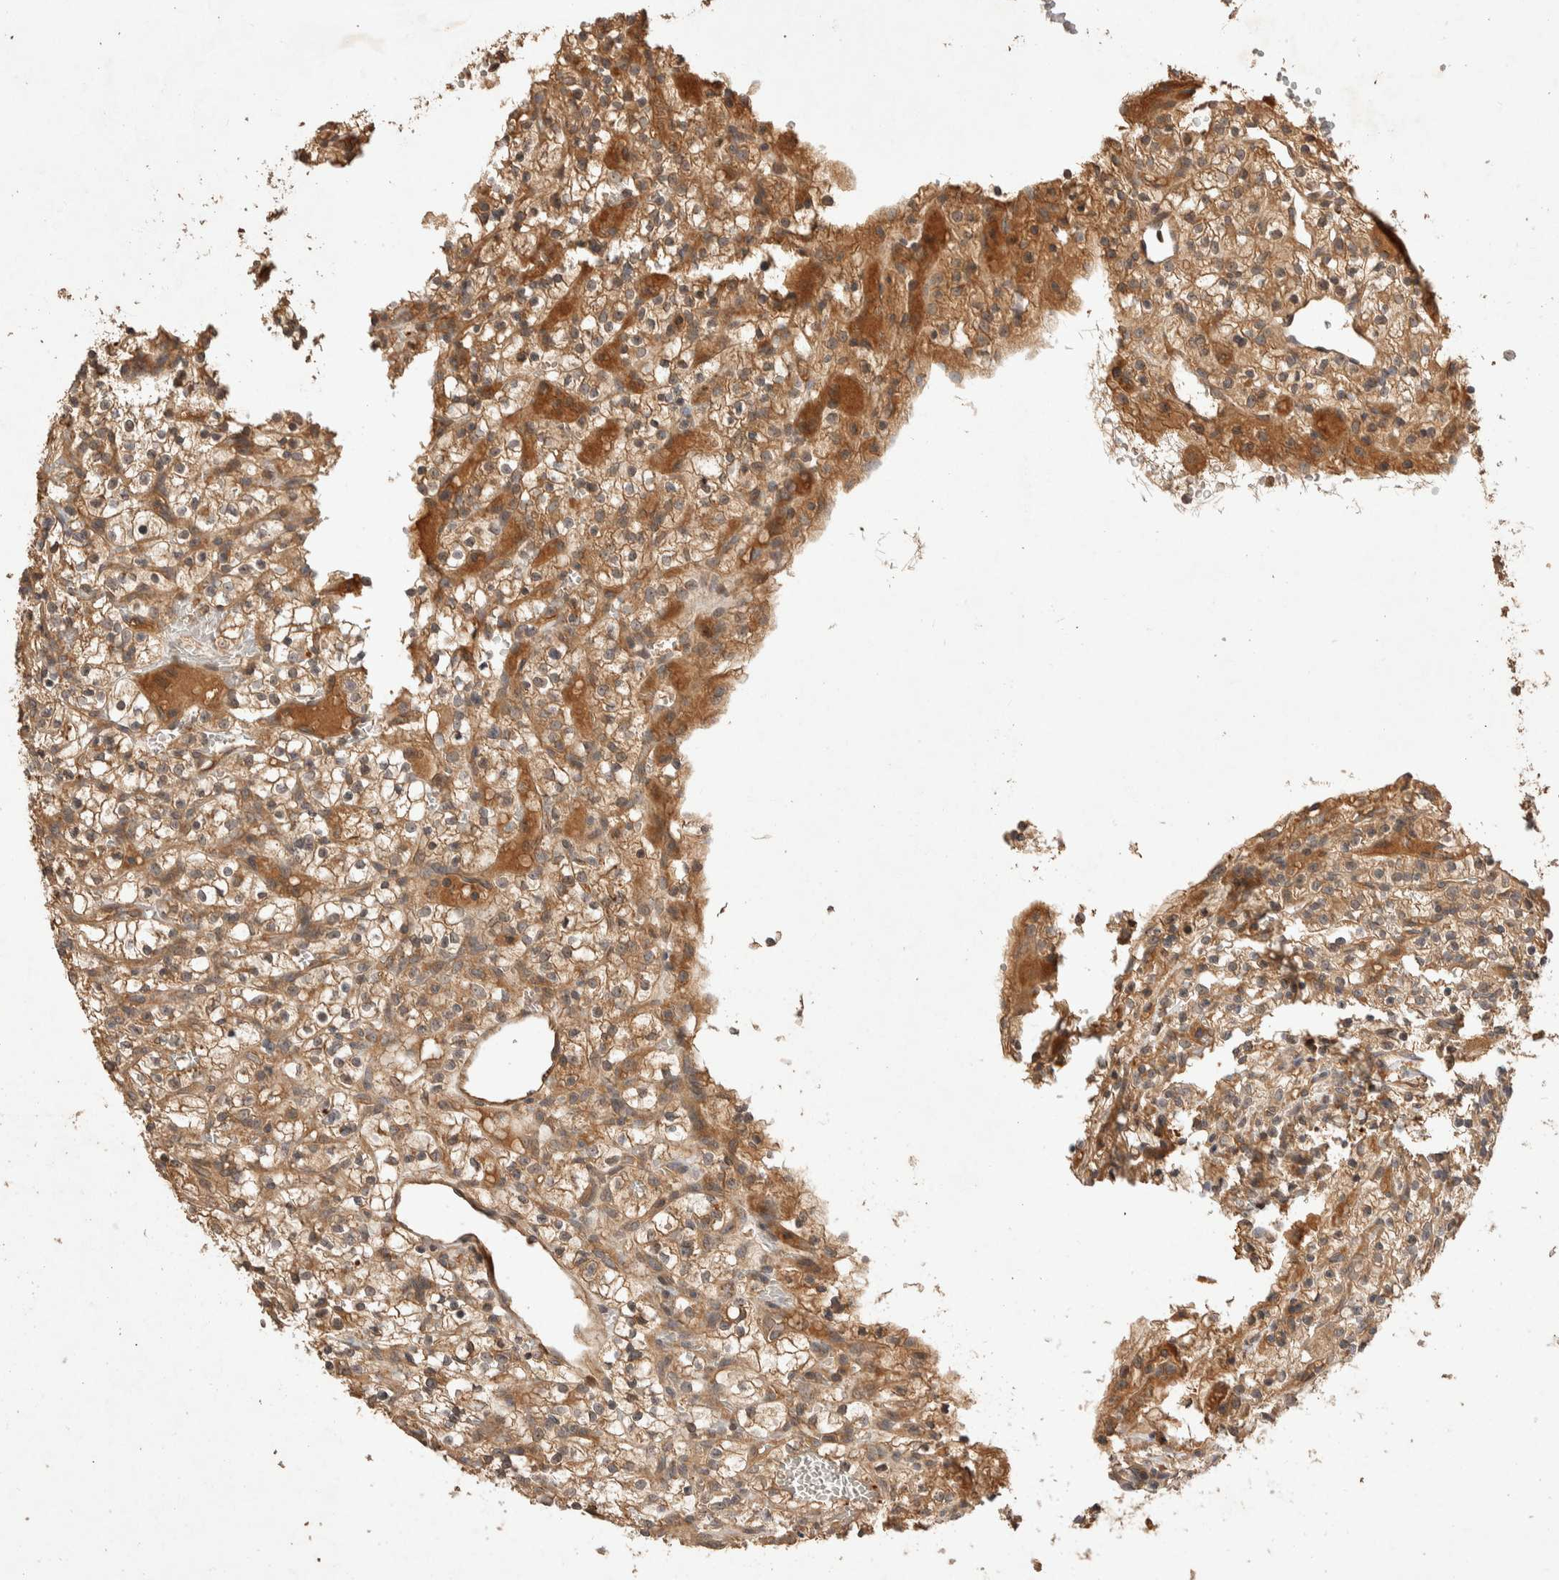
{"staining": {"intensity": "moderate", "quantity": ">75%", "location": "cytoplasmic/membranous"}, "tissue": "renal cancer", "cell_type": "Tumor cells", "image_type": "cancer", "snomed": [{"axis": "morphology", "description": "Adenocarcinoma, NOS"}, {"axis": "topography", "description": "Kidney"}], "caption": "Tumor cells demonstrate medium levels of moderate cytoplasmic/membranous positivity in approximately >75% of cells in renal cancer.", "gene": "NSMAF", "patient": {"sex": "female", "age": 57}}